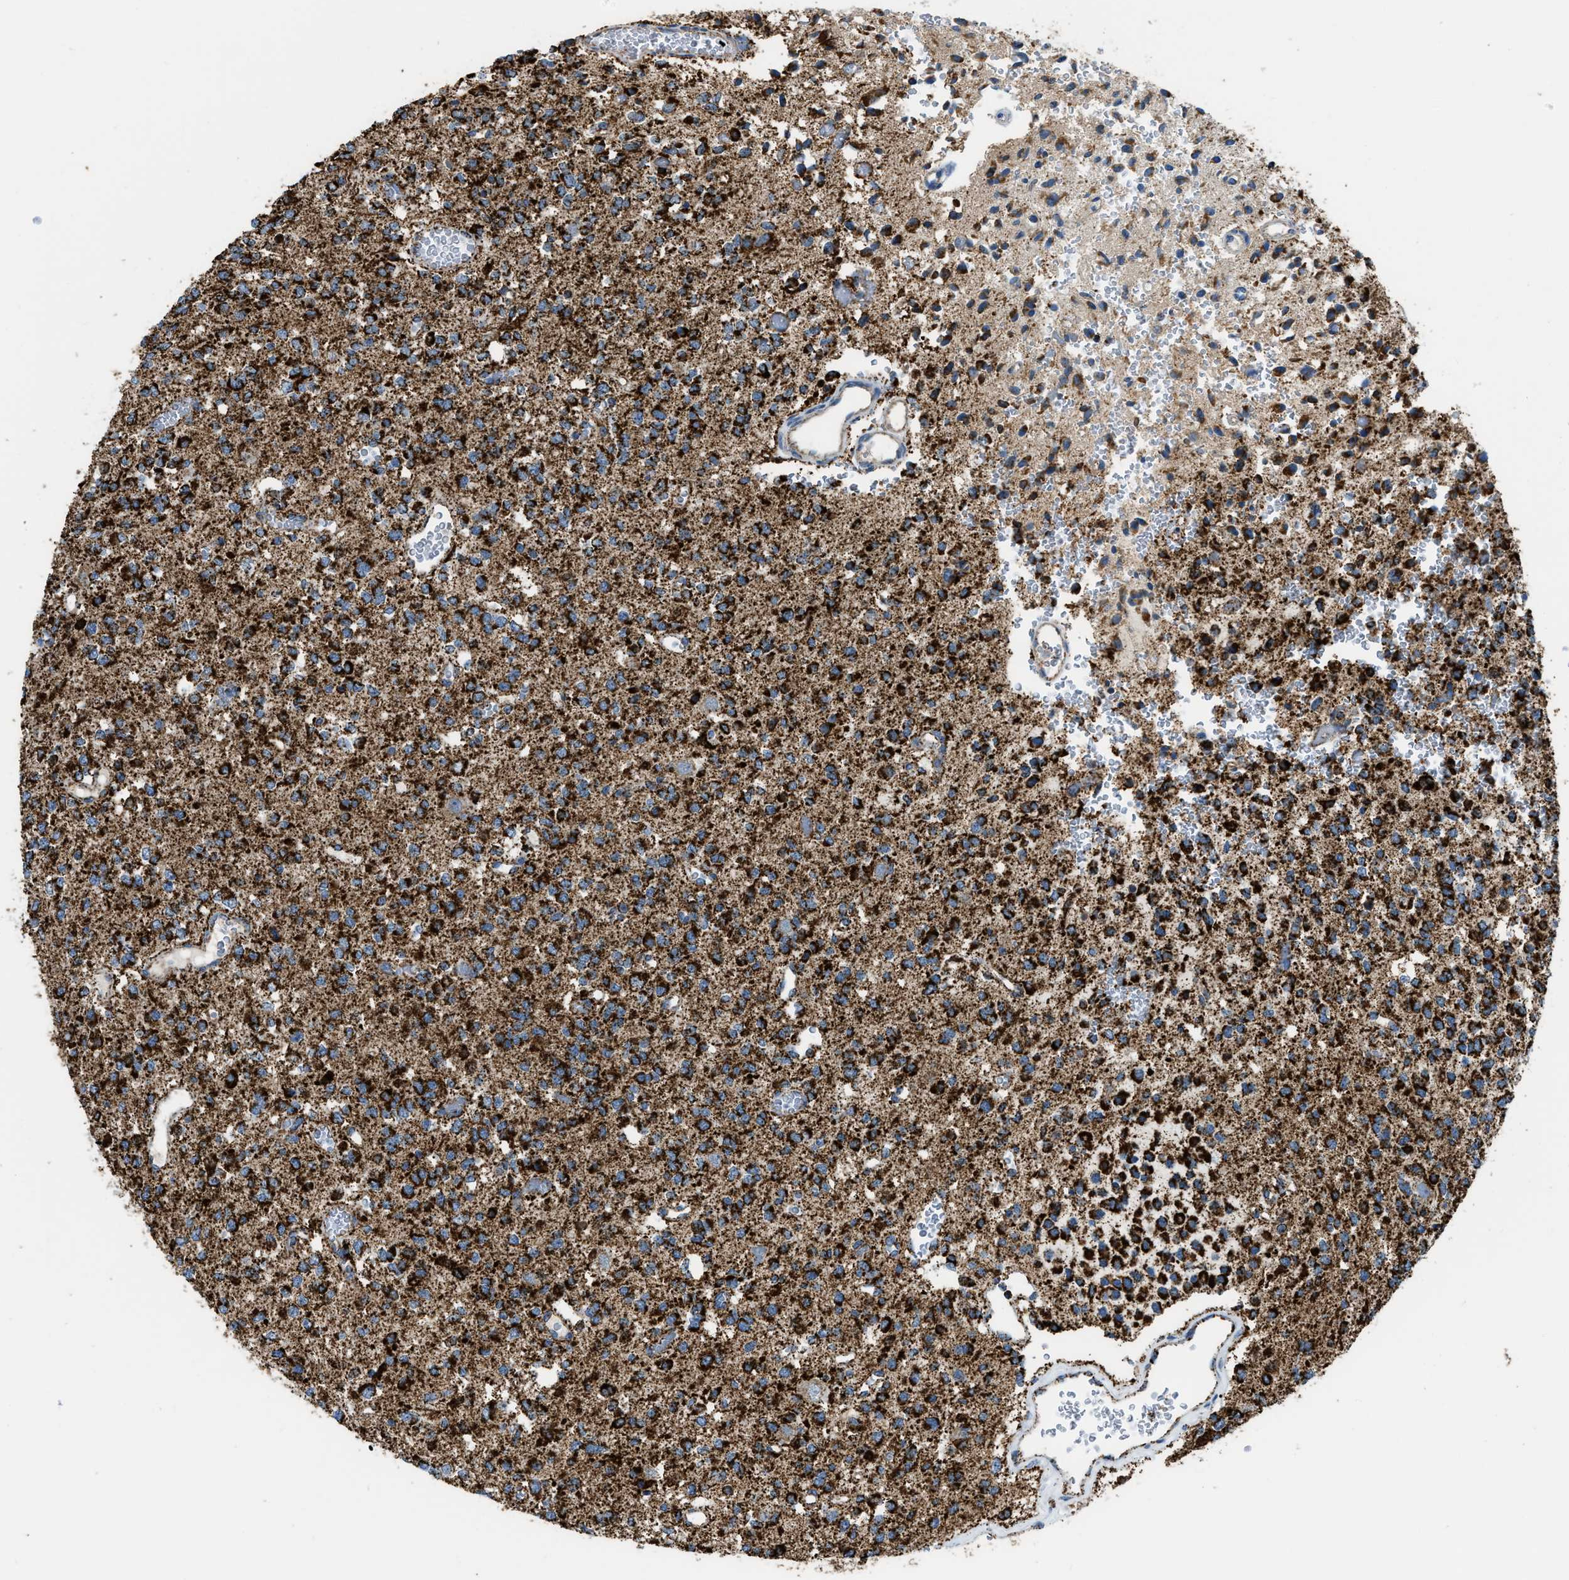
{"staining": {"intensity": "strong", "quantity": ">75%", "location": "cytoplasmic/membranous"}, "tissue": "glioma", "cell_type": "Tumor cells", "image_type": "cancer", "snomed": [{"axis": "morphology", "description": "Glioma, malignant, Low grade"}, {"axis": "topography", "description": "Brain"}], "caption": "An image of glioma stained for a protein displays strong cytoplasmic/membranous brown staining in tumor cells. The staining was performed using DAB (3,3'-diaminobenzidine), with brown indicating positive protein expression. Nuclei are stained blue with hematoxylin.", "gene": "ETFB", "patient": {"sex": "male", "age": 38}}